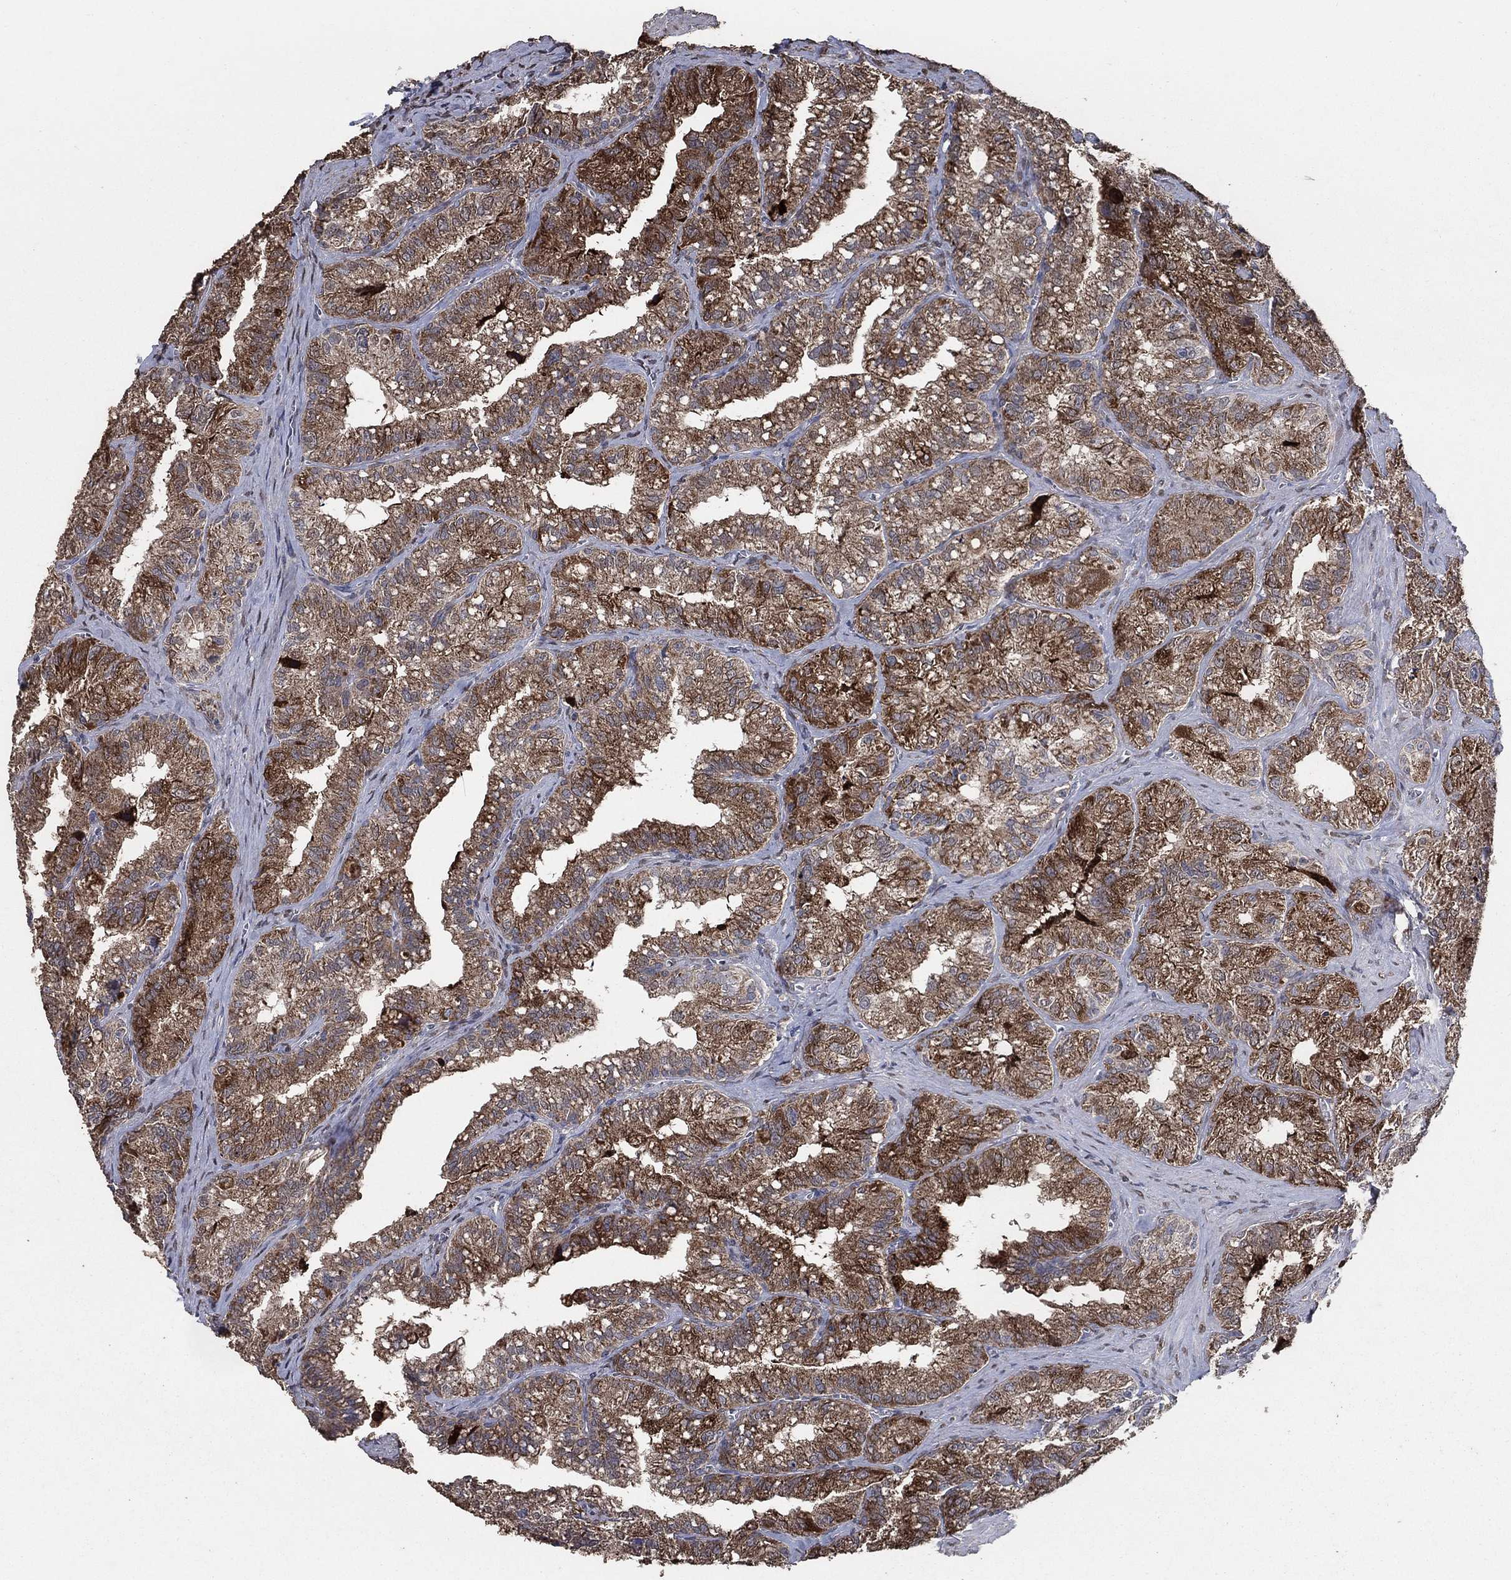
{"staining": {"intensity": "strong", "quantity": "25%-75%", "location": "cytoplasmic/membranous"}, "tissue": "seminal vesicle", "cell_type": "Glandular cells", "image_type": "normal", "snomed": [{"axis": "morphology", "description": "Normal tissue, NOS"}, {"axis": "topography", "description": "Seminal veicle"}], "caption": "Strong cytoplasmic/membranous protein expression is present in about 25%-75% of glandular cells in seminal vesicle. (DAB IHC, brown staining for protein, blue staining for nuclei).", "gene": "MRPS24", "patient": {"sex": "male", "age": 57}}